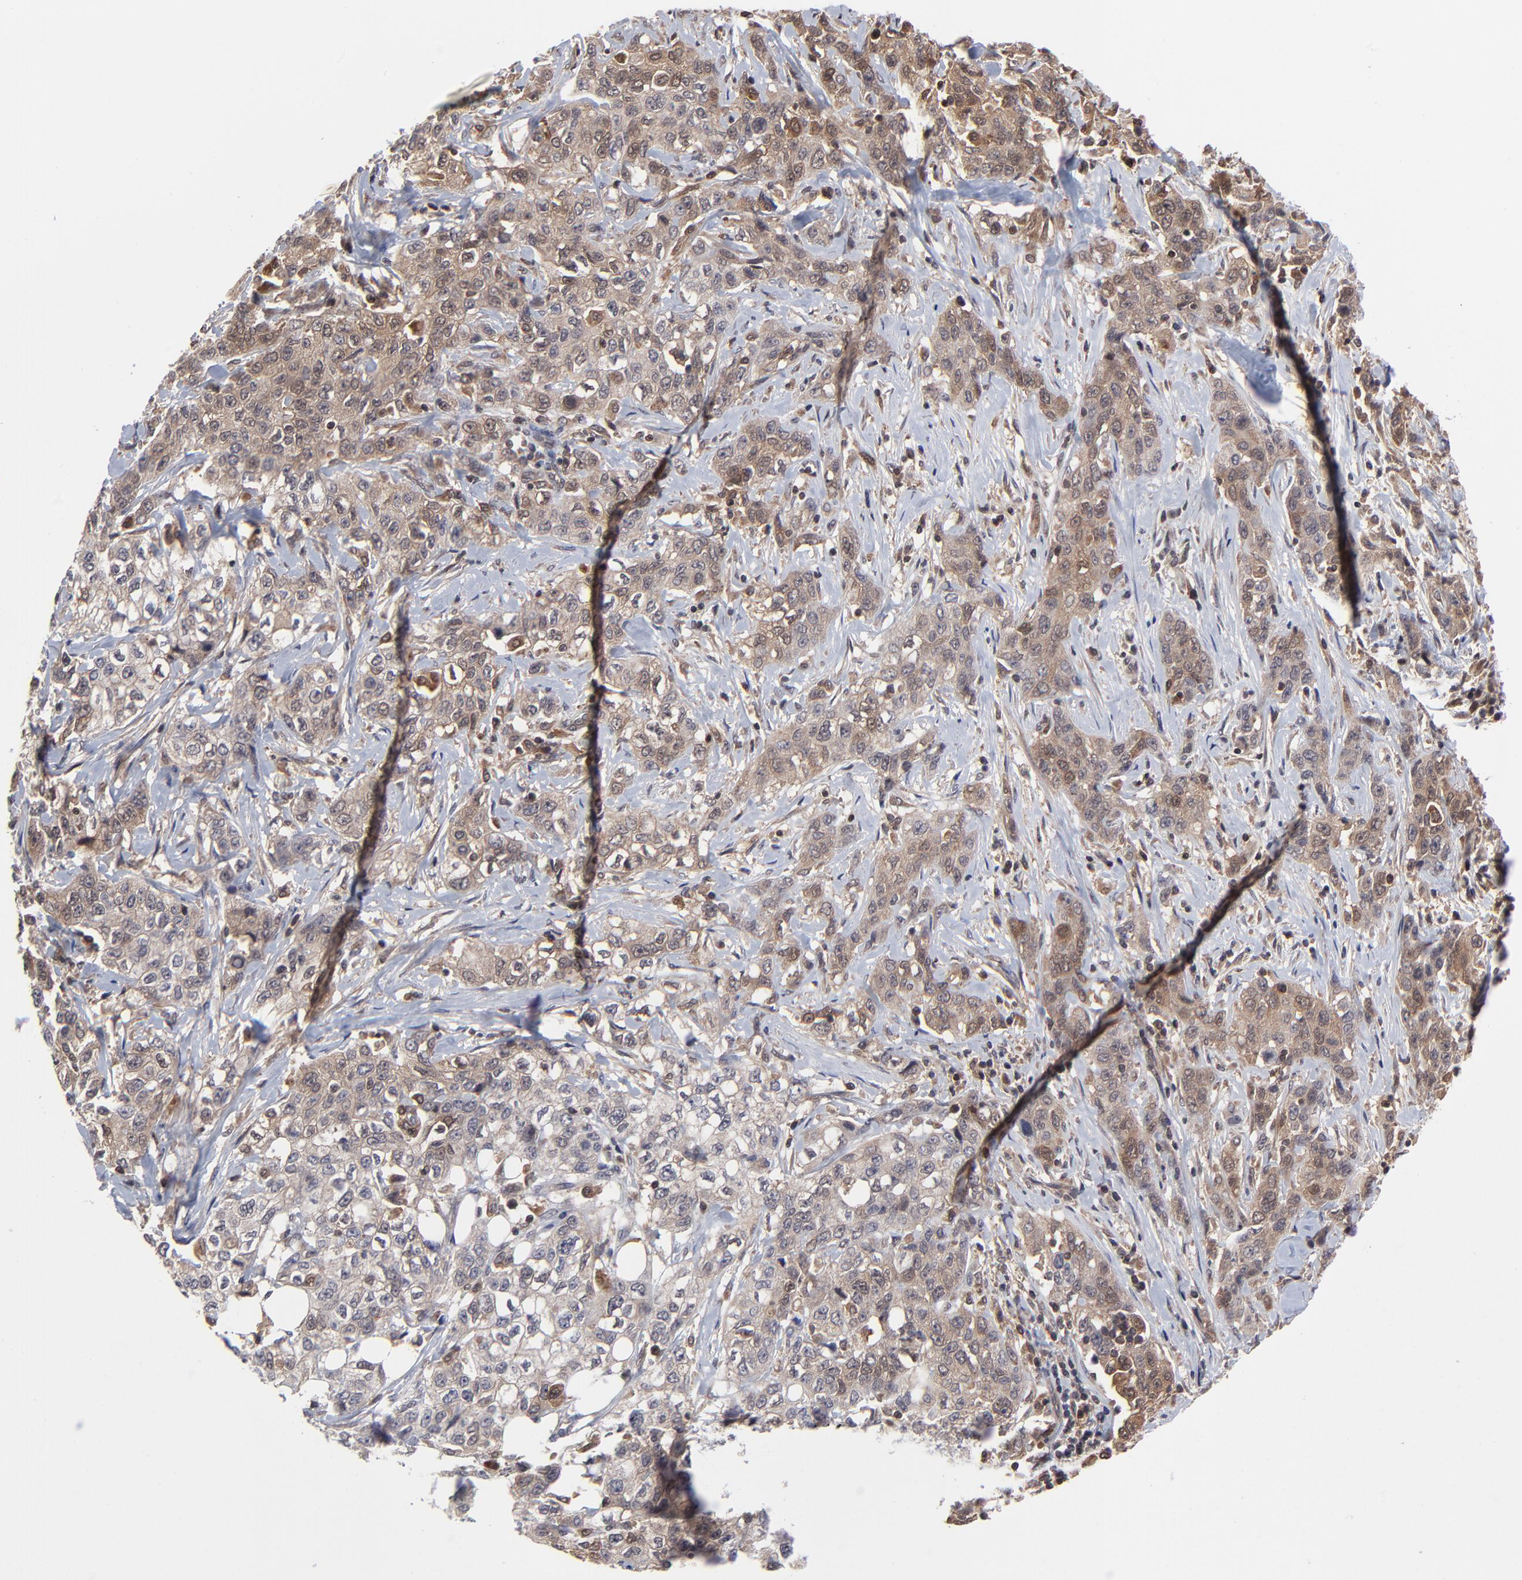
{"staining": {"intensity": "moderate", "quantity": "25%-75%", "location": "cytoplasmic/membranous"}, "tissue": "stomach cancer", "cell_type": "Tumor cells", "image_type": "cancer", "snomed": [{"axis": "morphology", "description": "Adenocarcinoma, NOS"}, {"axis": "topography", "description": "Stomach"}], "caption": "Adenocarcinoma (stomach) was stained to show a protein in brown. There is medium levels of moderate cytoplasmic/membranous staining in about 25%-75% of tumor cells. Nuclei are stained in blue.", "gene": "UBE2L6", "patient": {"sex": "male", "age": 48}}